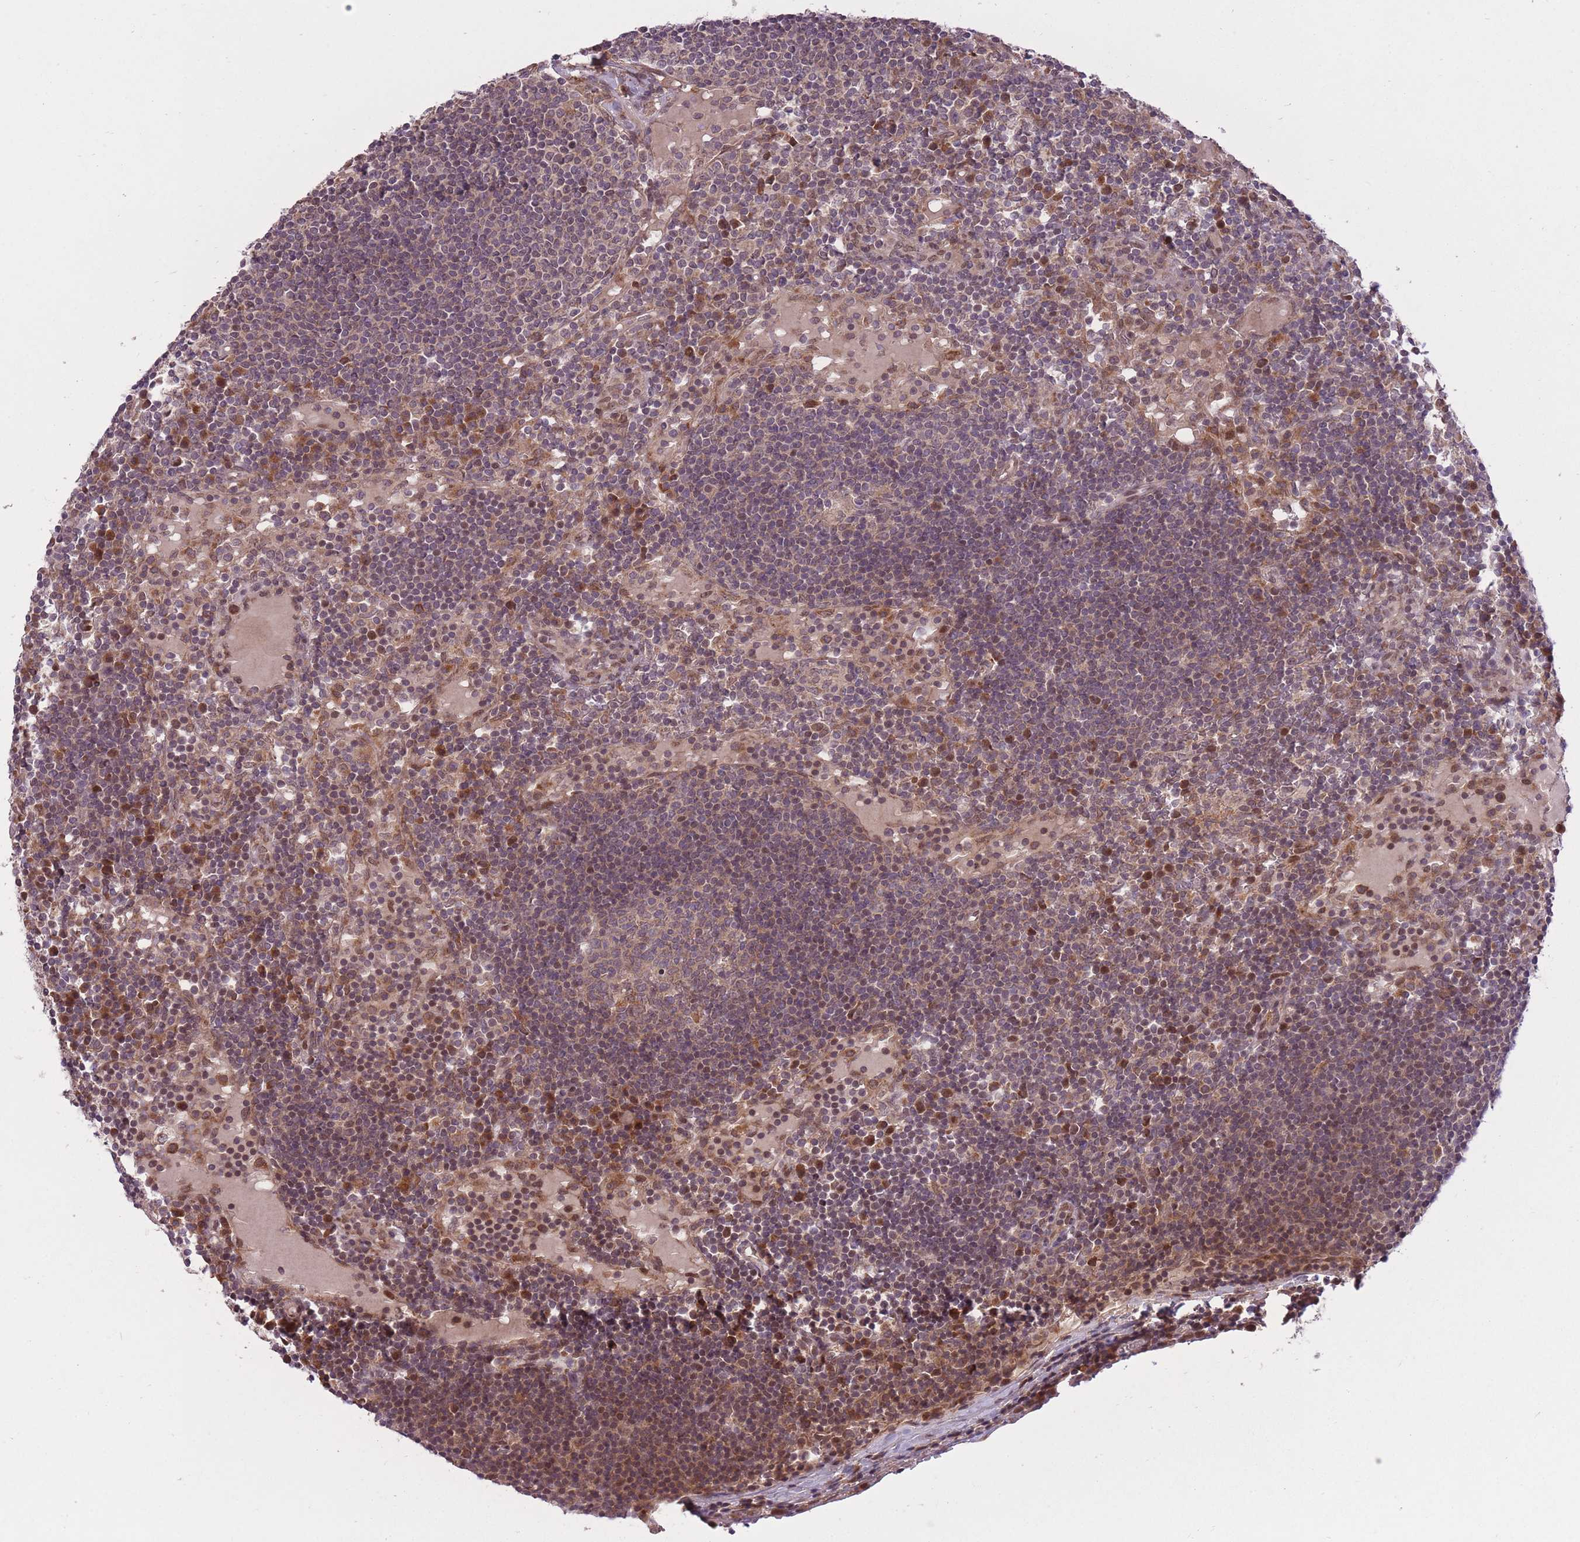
{"staining": {"intensity": "negative", "quantity": "none", "location": "none"}, "tissue": "lymph node", "cell_type": "Germinal center cells", "image_type": "normal", "snomed": [{"axis": "morphology", "description": "Normal tissue, NOS"}, {"axis": "topography", "description": "Lymph node"}], "caption": "An IHC image of benign lymph node is shown. There is no staining in germinal center cells of lymph node. (DAB immunohistochemistry with hematoxylin counter stain).", "gene": "ZNF391", "patient": {"sex": "male", "age": 53}}